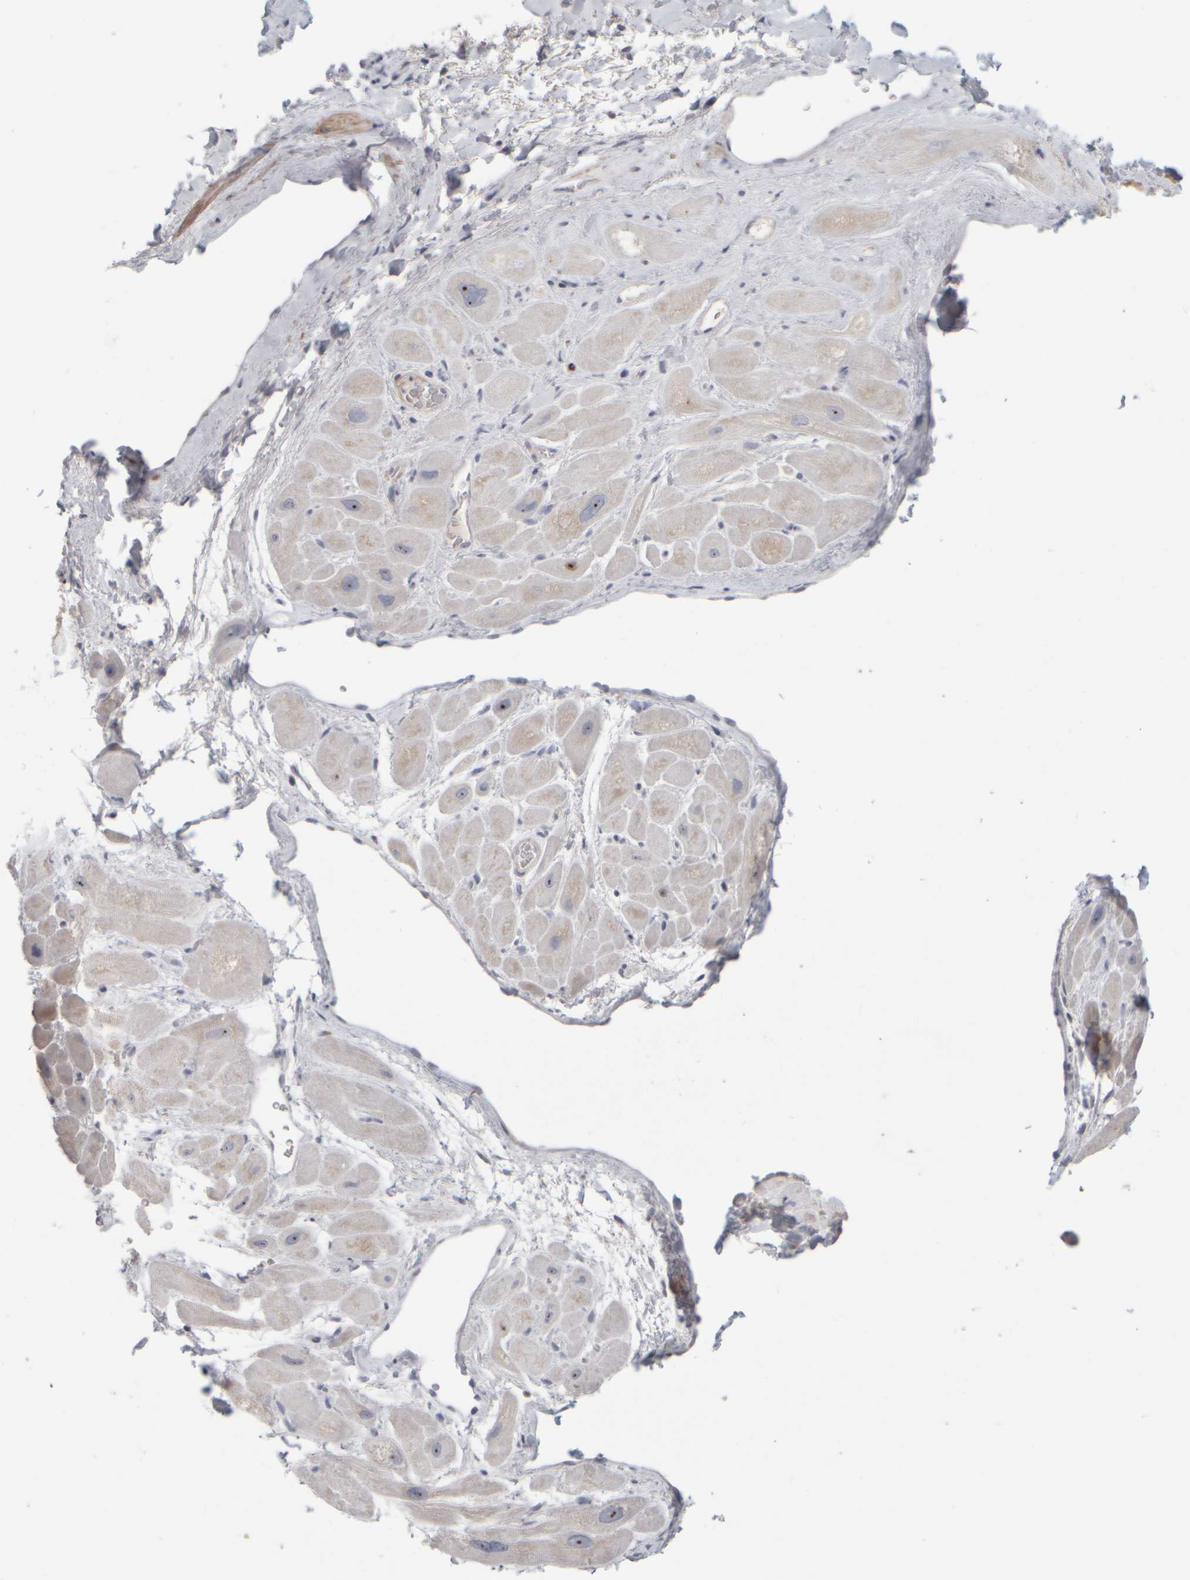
{"staining": {"intensity": "strong", "quantity": "<25%", "location": "cytoplasmic/membranous,nuclear"}, "tissue": "heart muscle", "cell_type": "Cardiomyocytes", "image_type": "normal", "snomed": [{"axis": "morphology", "description": "Normal tissue, NOS"}, {"axis": "topography", "description": "Heart"}], "caption": "IHC (DAB (3,3'-diaminobenzidine)) staining of normal human heart muscle exhibits strong cytoplasmic/membranous,nuclear protein staining in about <25% of cardiomyocytes.", "gene": "DCXR", "patient": {"sex": "male", "age": 49}}